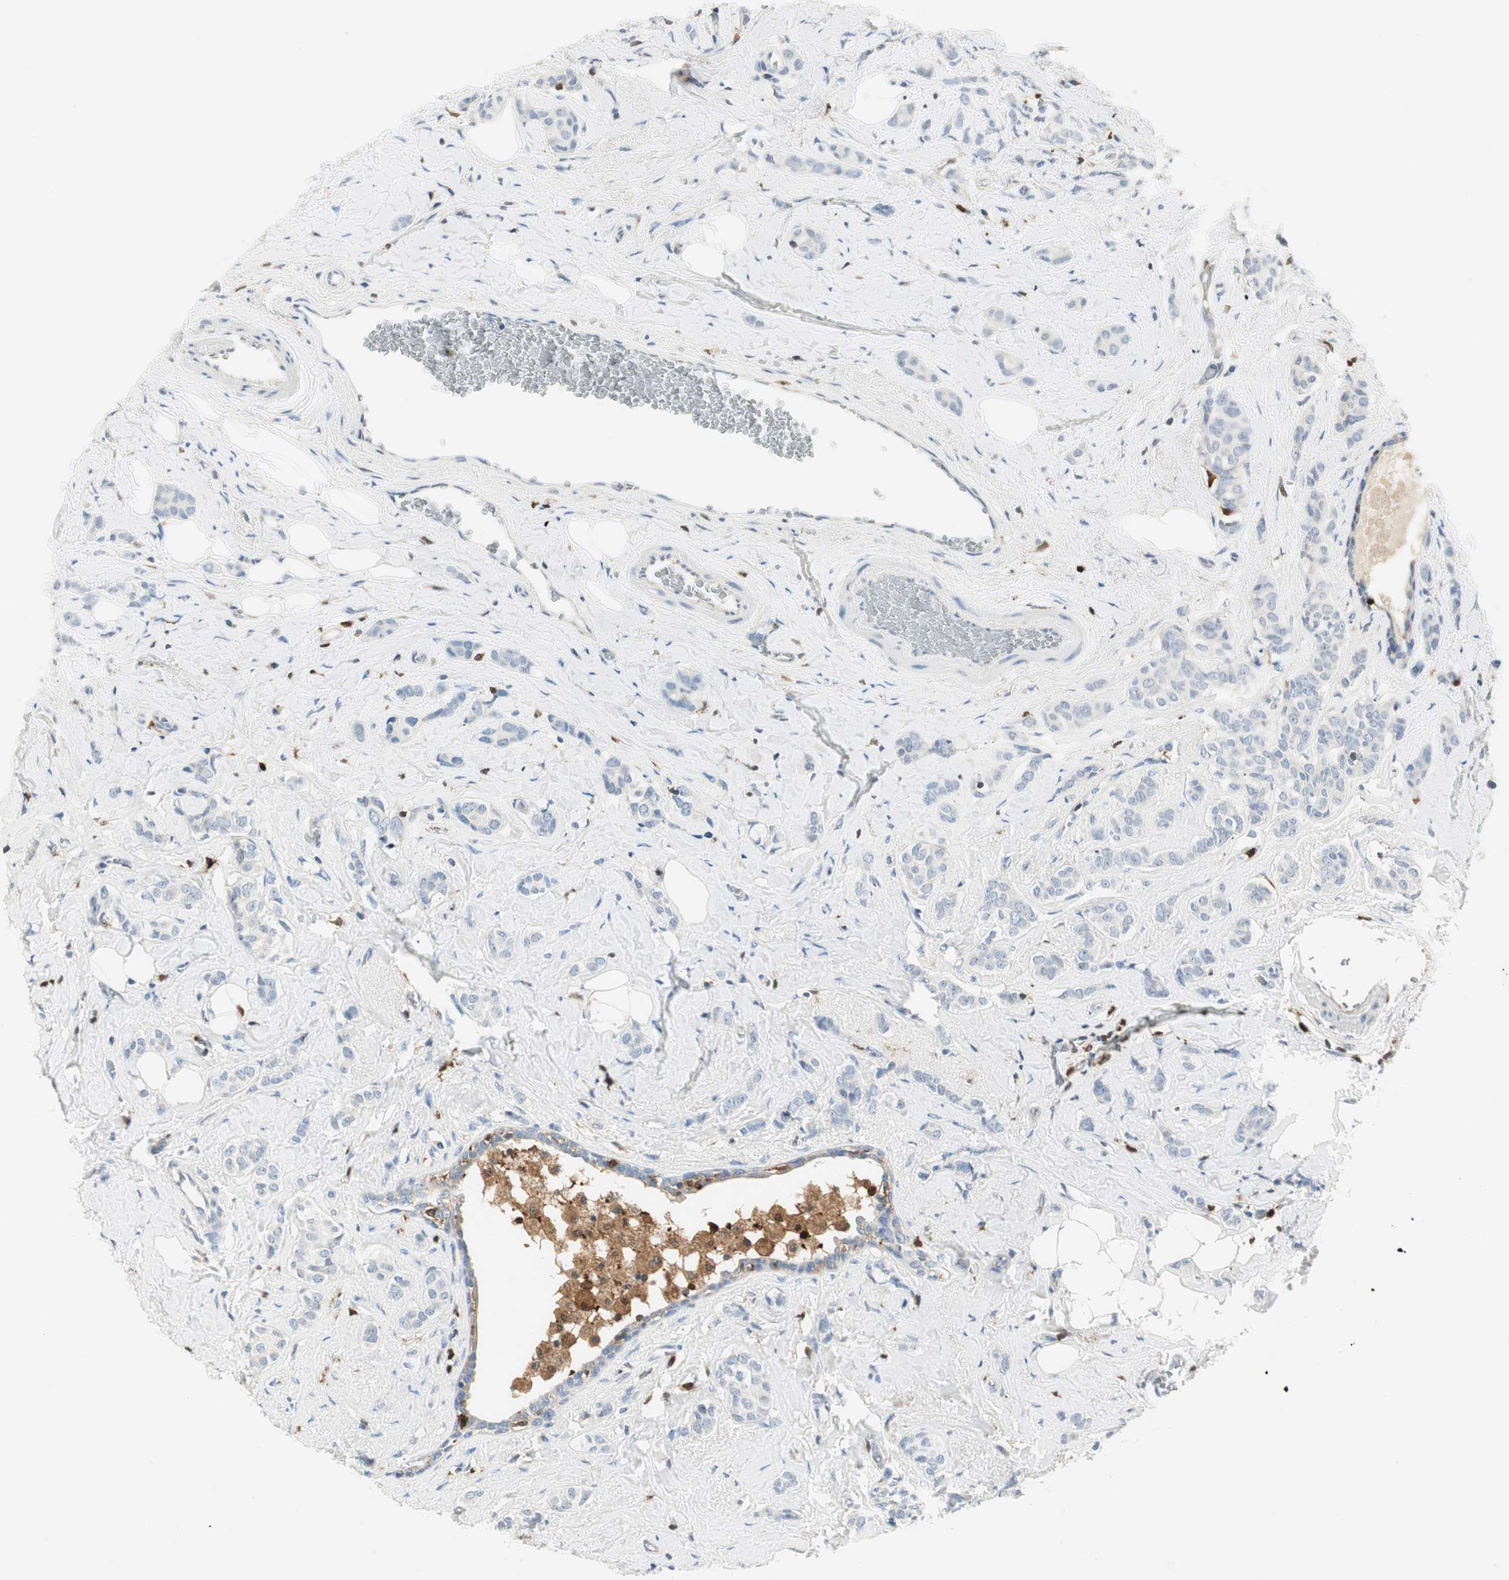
{"staining": {"intensity": "negative", "quantity": "none", "location": "none"}, "tissue": "breast cancer", "cell_type": "Tumor cells", "image_type": "cancer", "snomed": [{"axis": "morphology", "description": "Lobular carcinoma"}, {"axis": "topography", "description": "Breast"}], "caption": "This micrograph is of lobular carcinoma (breast) stained with IHC to label a protein in brown with the nuclei are counter-stained blue. There is no staining in tumor cells.", "gene": "COTL1", "patient": {"sex": "female", "age": 60}}